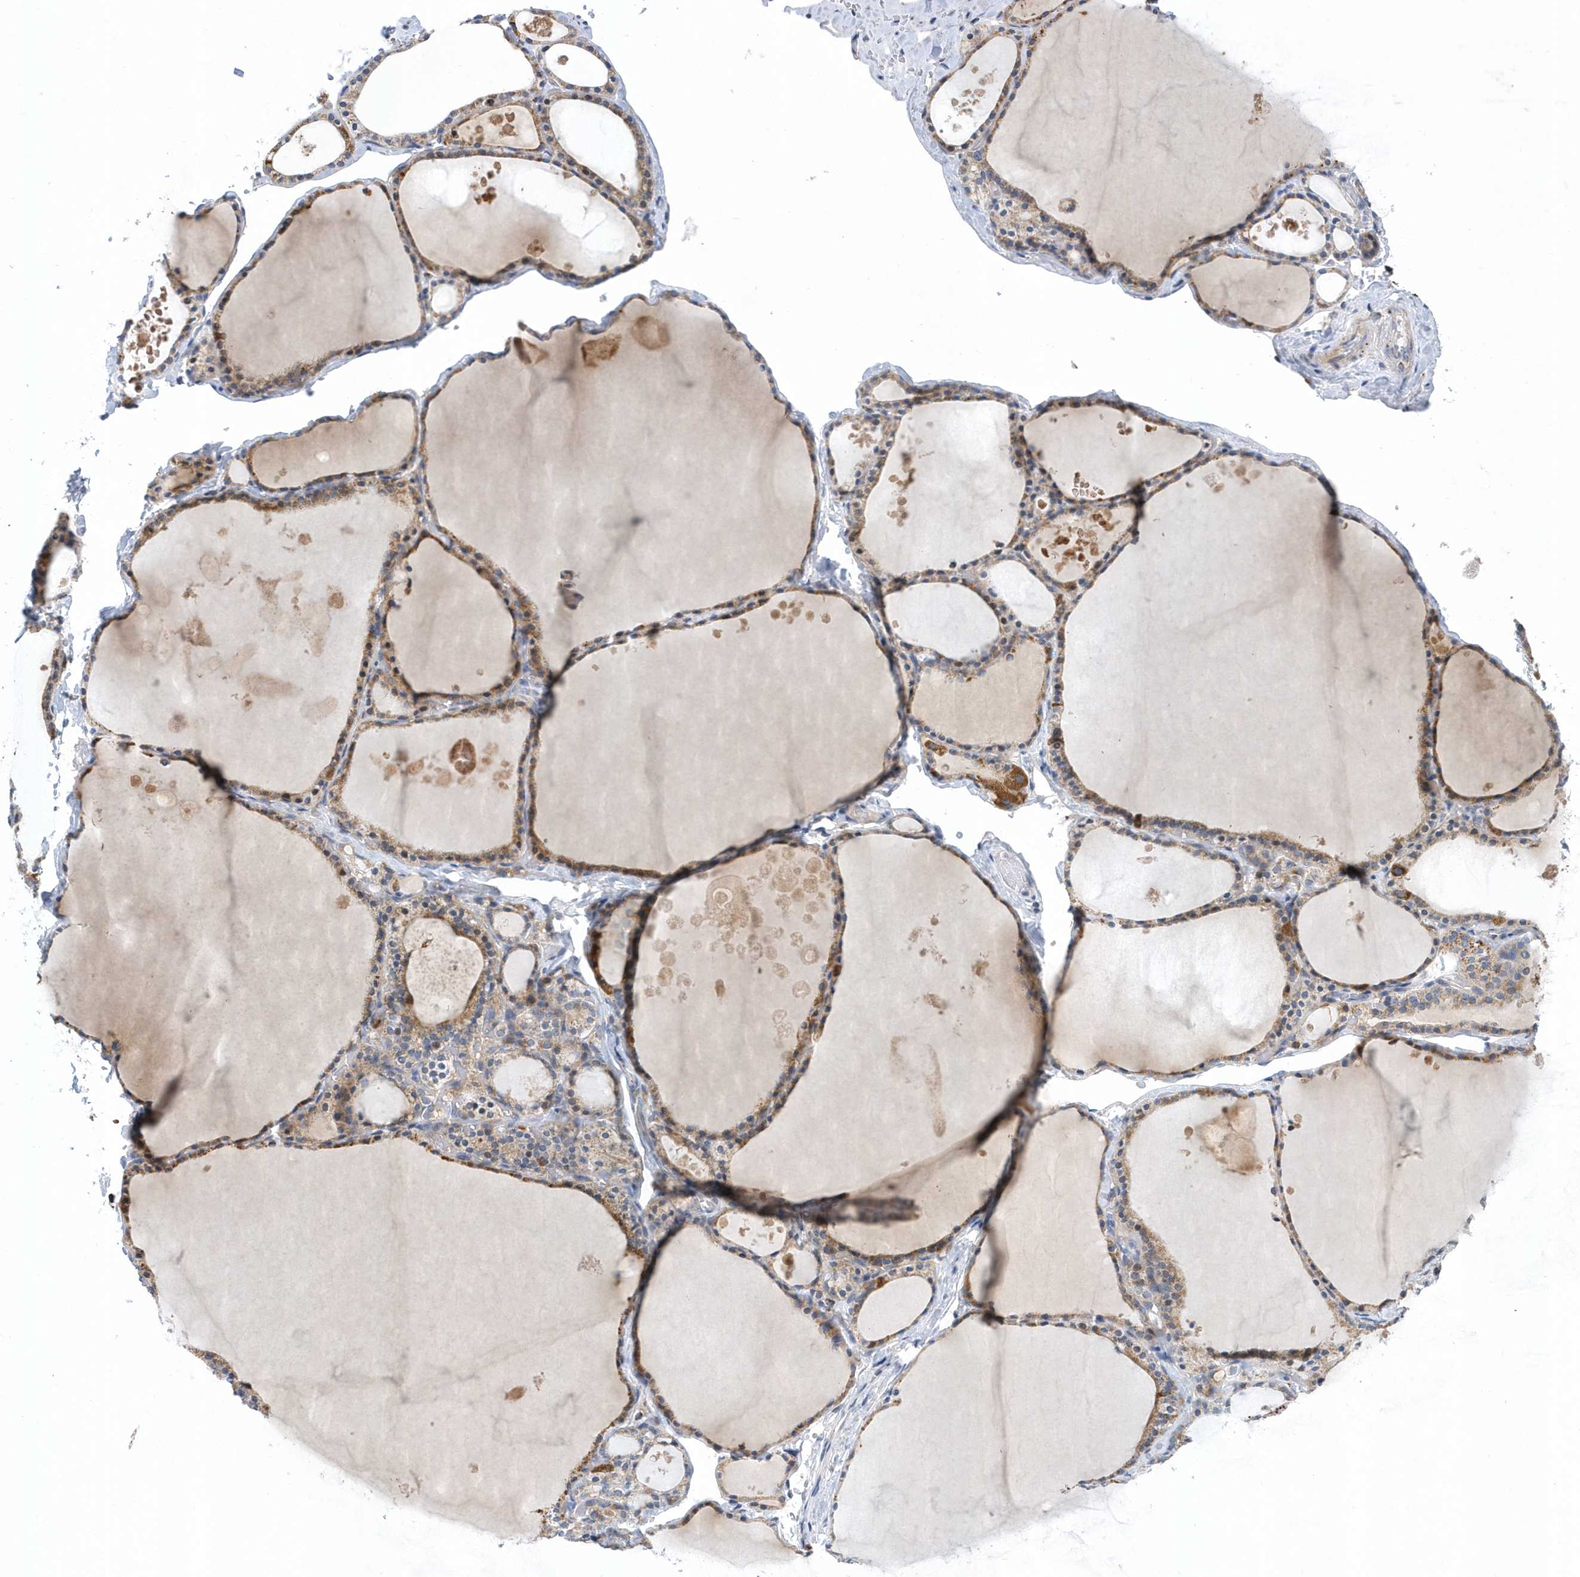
{"staining": {"intensity": "moderate", "quantity": ">75%", "location": "cytoplasmic/membranous"}, "tissue": "thyroid gland", "cell_type": "Glandular cells", "image_type": "normal", "snomed": [{"axis": "morphology", "description": "Normal tissue, NOS"}, {"axis": "topography", "description": "Thyroid gland"}], "caption": "High-magnification brightfield microscopy of normal thyroid gland stained with DAB (brown) and counterstained with hematoxylin (blue). glandular cells exhibit moderate cytoplasmic/membranous staining is present in approximately>75% of cells.", "gene": "VWA5B2", "patient": {"sex": "male", "age": 56}}